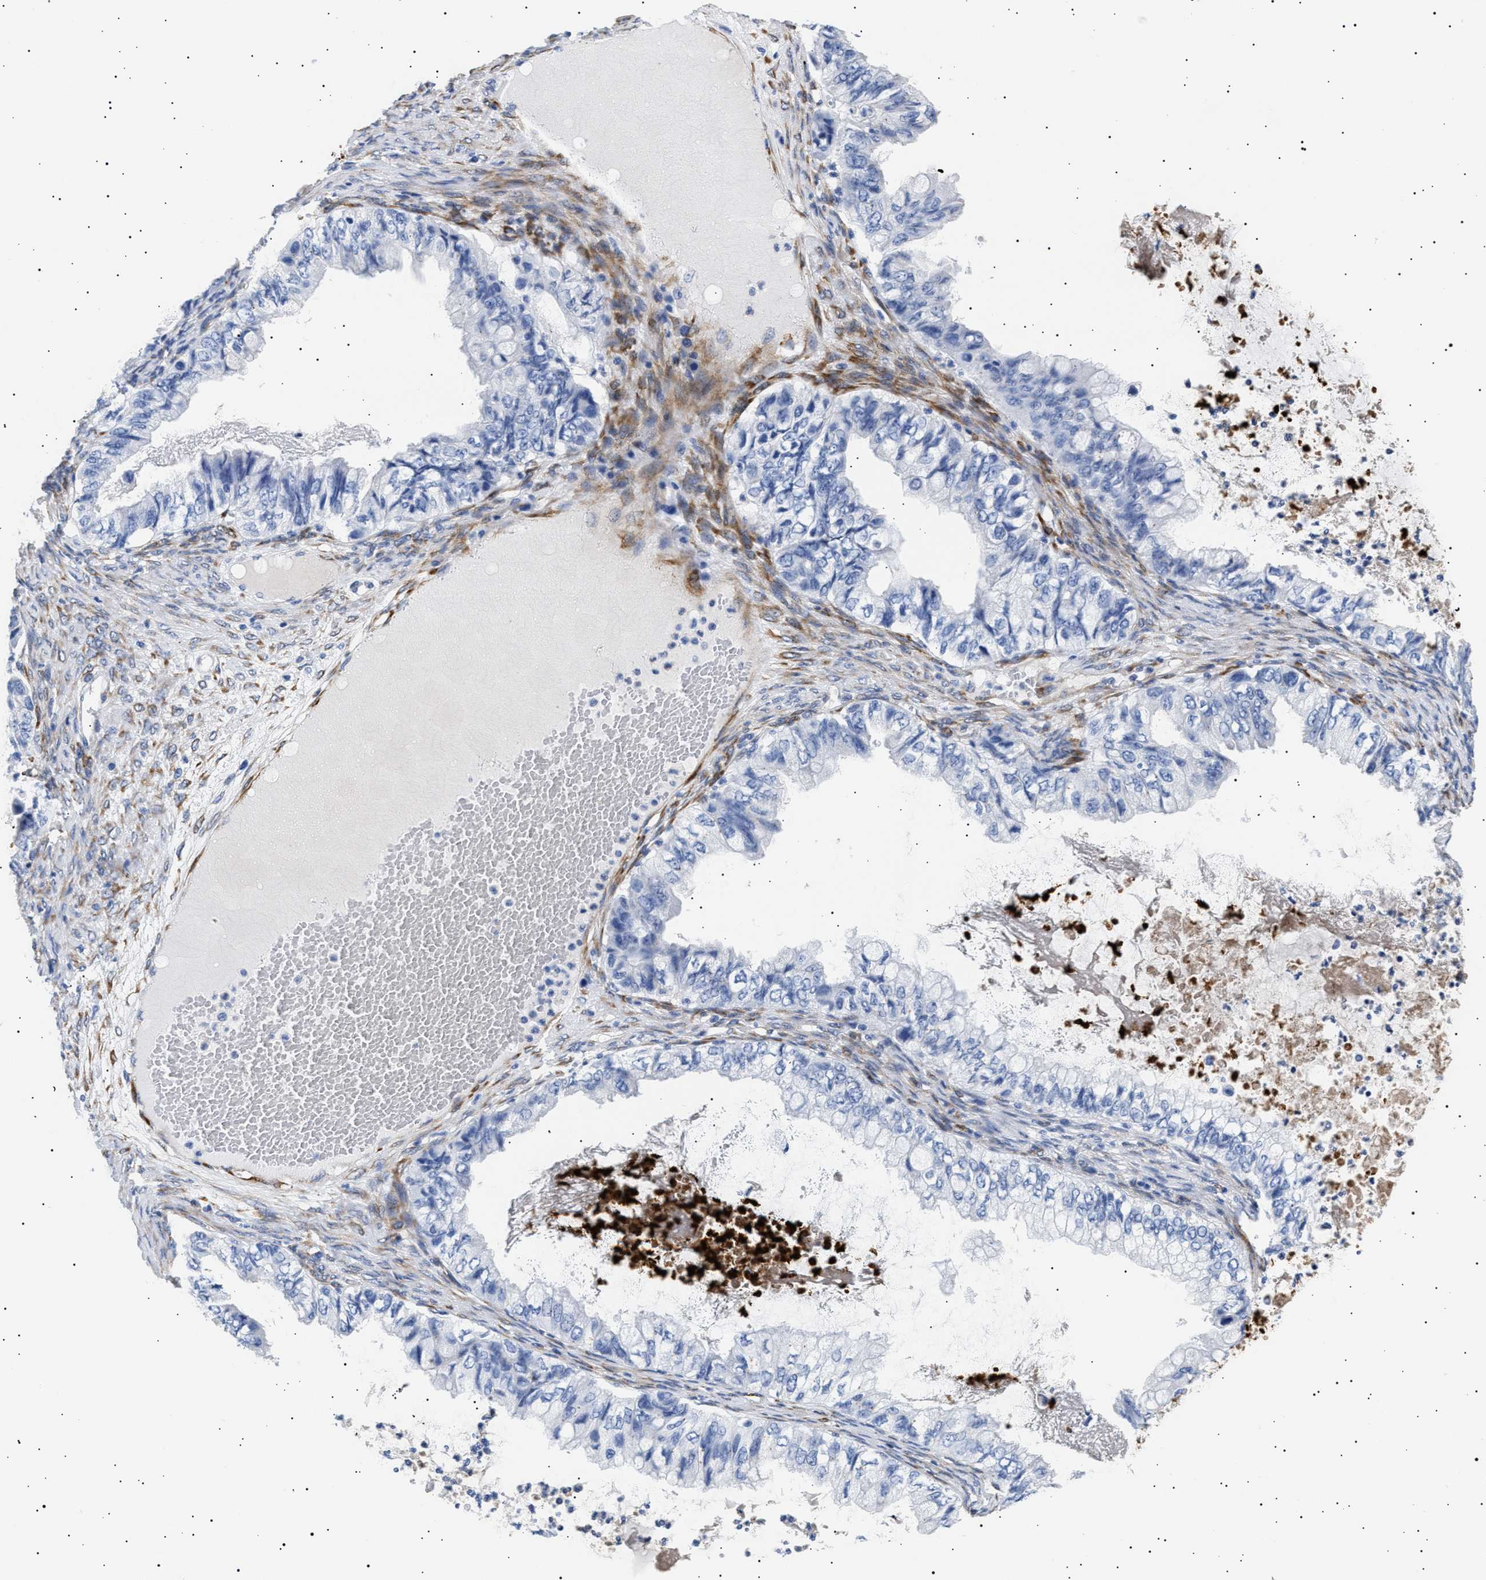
{"staining": {"intensity": "negative", "quantity": "none", "location": "none"}, "tissue": "ovarian cancer", "cell_type": "Tumor cells", "image_type": "cancer", "snomed": [{"axis": "morphology", "description": "Cystadenocarcinoma, mucinous, NOS"}, {"axis": "topography", "description": "Ovary"}], "caption": "The IHC micrograph has no significant staining in tumor cells of ovarian mucinous cystadenocarcinoma tissue.", "gene": "HEMGN", "patient": {"sex": "female", "age": 80}}